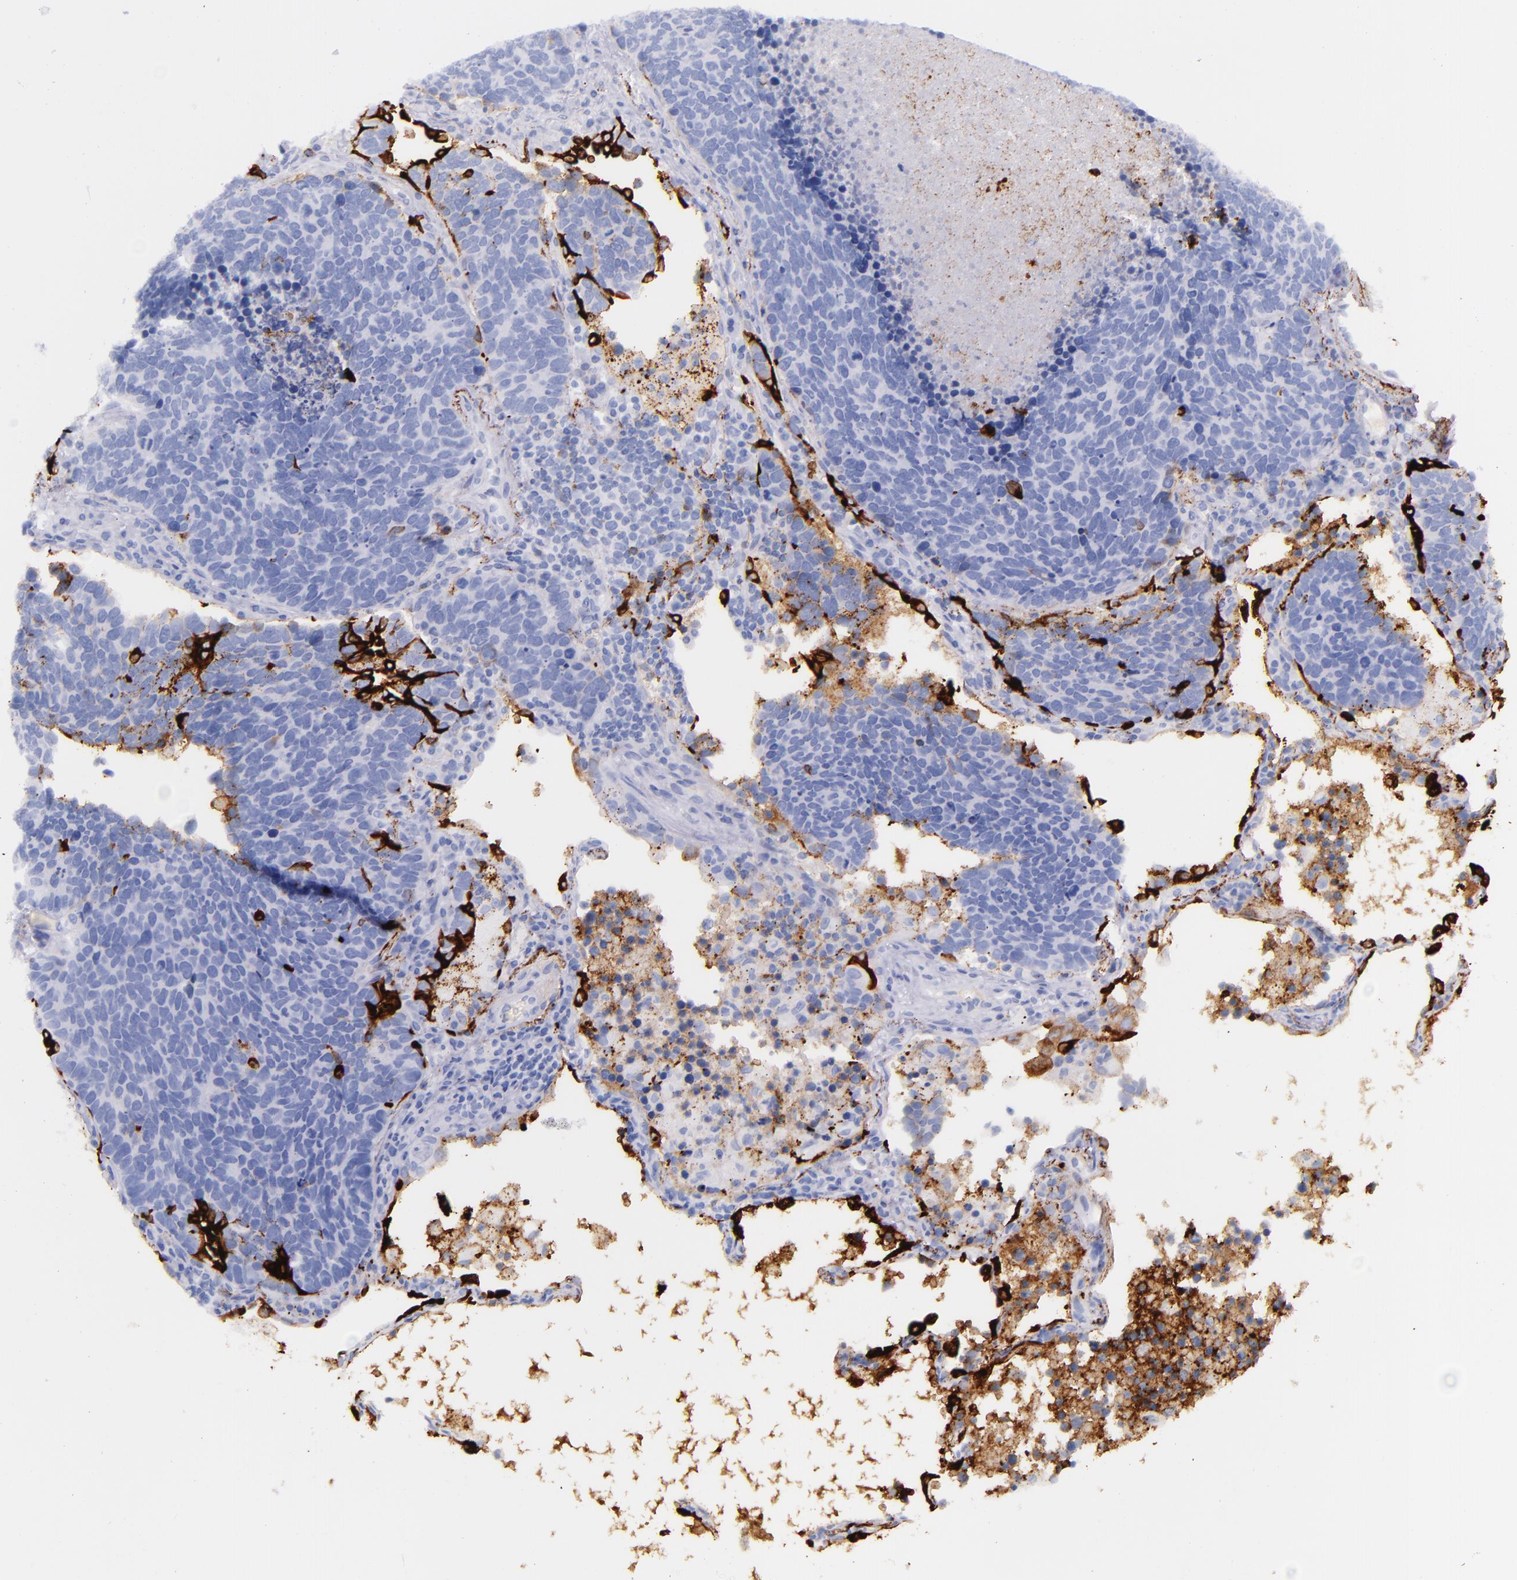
{"staining": {"intensity": "strong", "quantity": "<25%", "location": "cytoplasmic/membranous,nuclear"}, "tissue": "lung cancer", "cell_type": "Tumor cells", "image_type": "cancer", "snomed": [{"axis": "morphology", "description": "Neoplasm, malignant, NOS"}, {"axis": "topography", "description": "Lung"}], "caption": "High-magnification brightfield microscopy of lung neoplasm (malignant) stained with DAB (brown) and counterstained with hematoxylin (blue). tumor cells exhibit strong cytoplasmic/membranous and nuclear positivity is present in about<25% of cells.", "gene": "SFTPA2", "patient": {"sex": "female", "age": 75}}